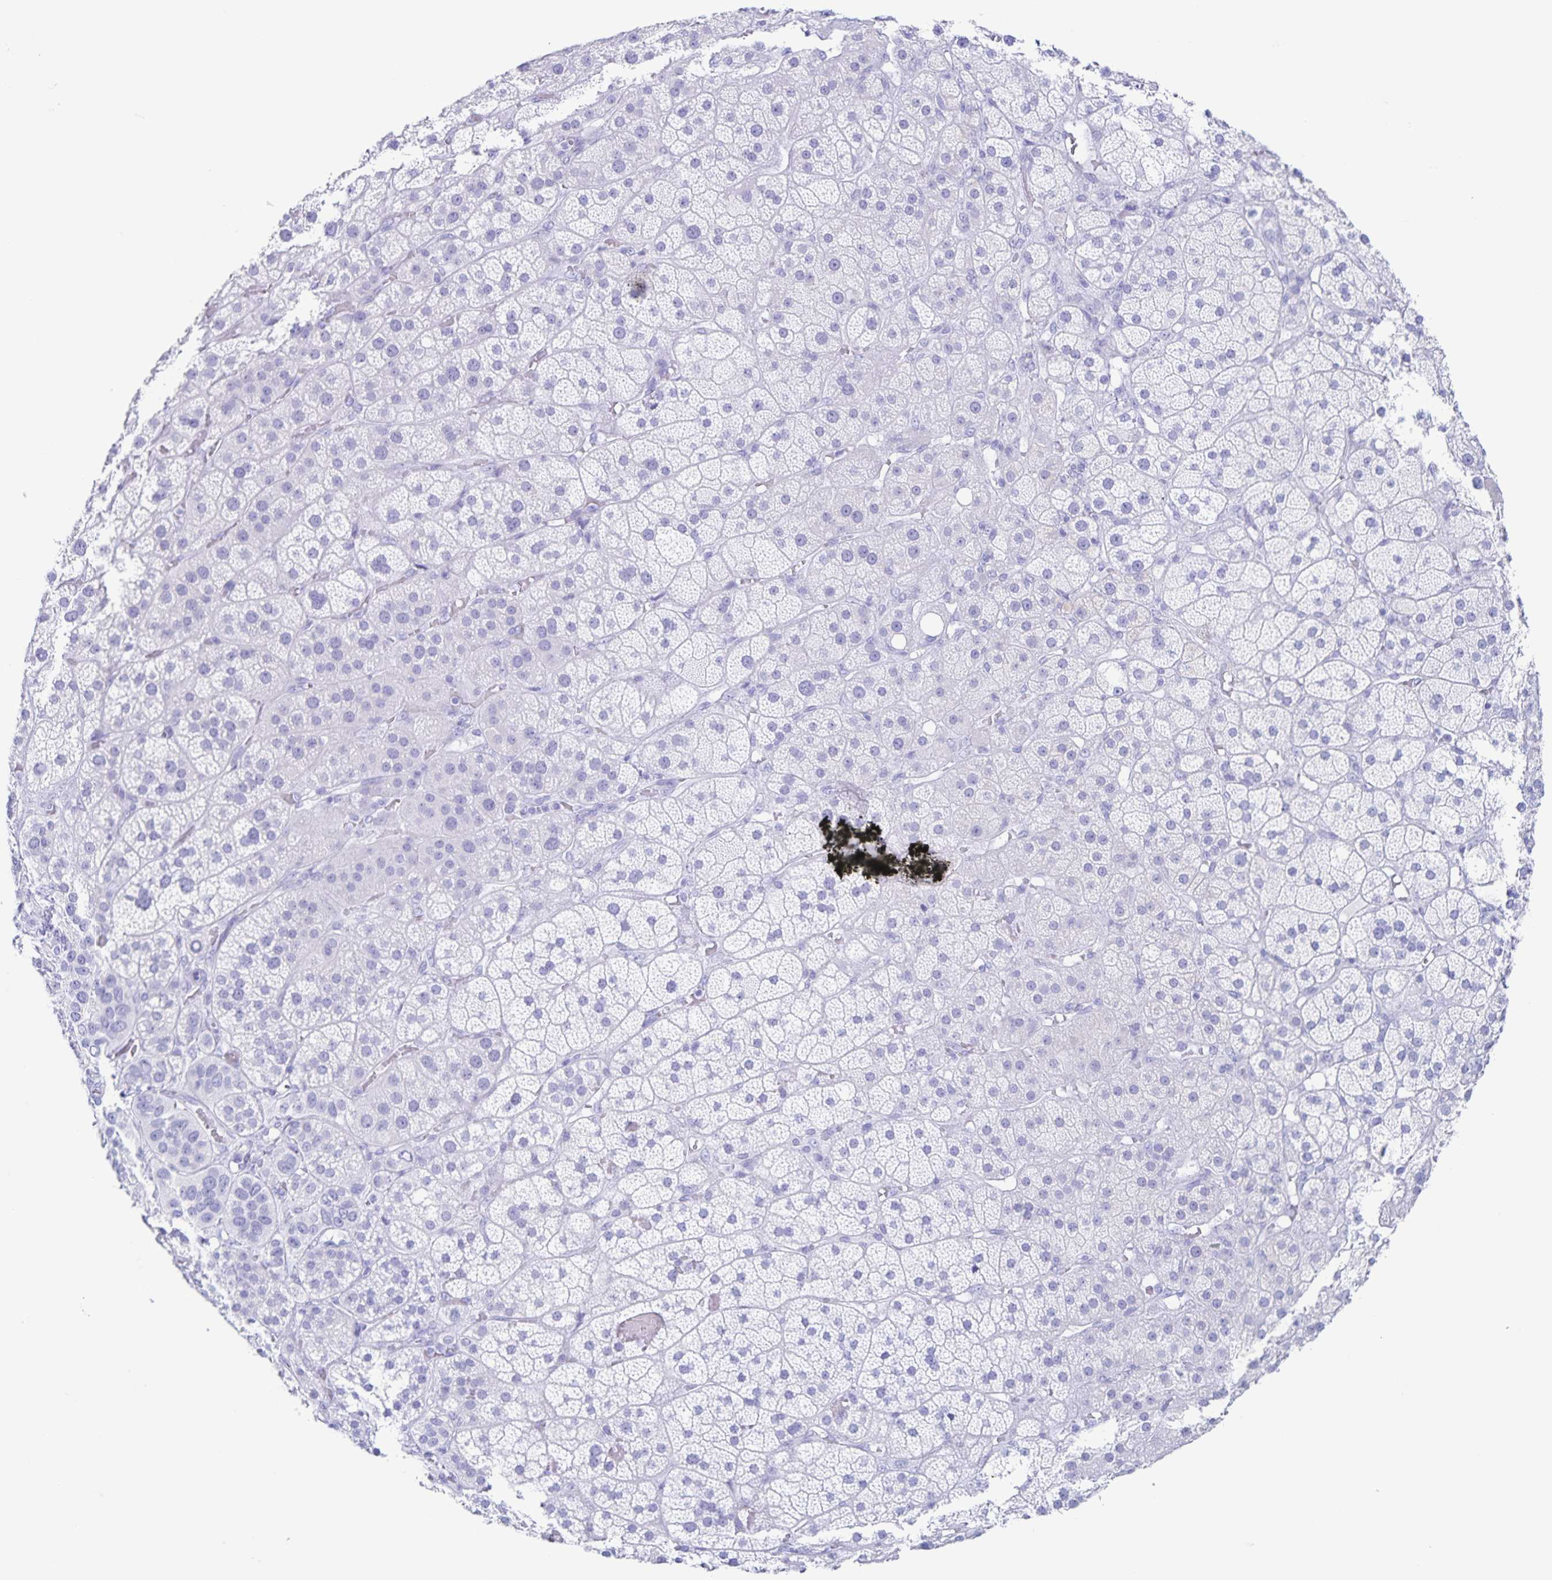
{"staining": {"intensity": "negative", "quantity": "none", "location": "none"}, "tissue": "adrenal gland", "cell_type": "Glandular cells", "image_type": "normal", "snomed": [{"axis": "morphology", "description": "Normal tissue, NOS"}, {"axis": "topography", "description": "Adrenal gland"}], "caption": "High power microscopy photomicrograph of an immunohistochemistry histopathology image of benign adrenal gland, revealing no significant expression in glandular cells. Nuclei are stained in blue.", "gene": "C12orf56", "patient": {"sex": "male", "age": 57}}